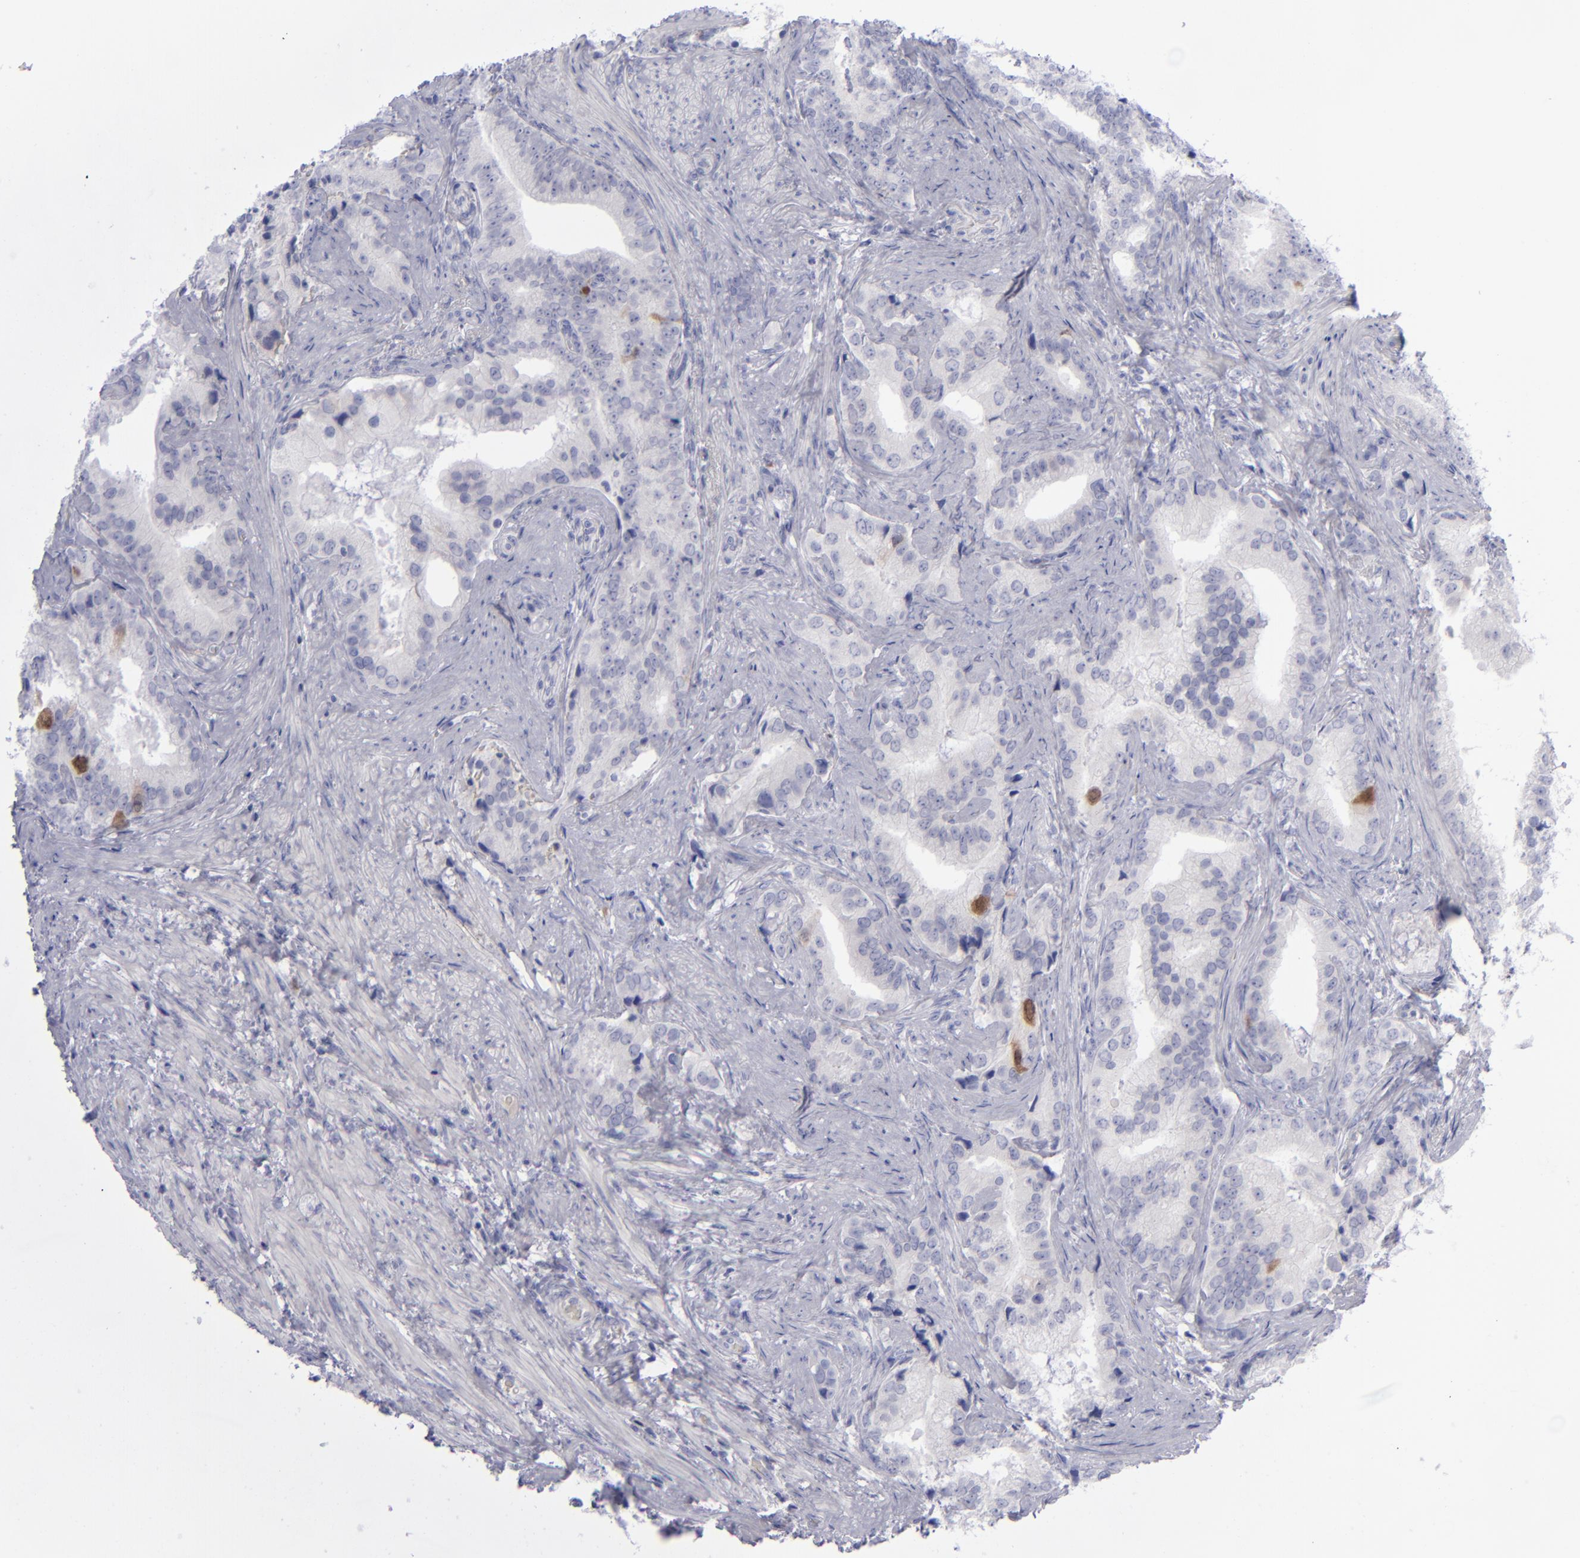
{"staining": {"intensity": "moderate", "quantity": "<25%", "location": "cytoplasmic/membranous,nuclear"}, "tissue": "prostate cancer", "cell_type": "Tumor cells", "image_type": "cancer", "snomed": [{"axis": "morphology", "description": "Adenocarcinoma, Low grade"}, {"axis": "topography", "description": "Prostate"}], "caption": "Prostate cancer was stained to show a protein in brown. There is low levels of moderate cytoplasmic/membranous and nuclear staining in approximately <25% of tumor cells.", "gene": "AURKA", "patient": {"sex": "male", "age": 71}}